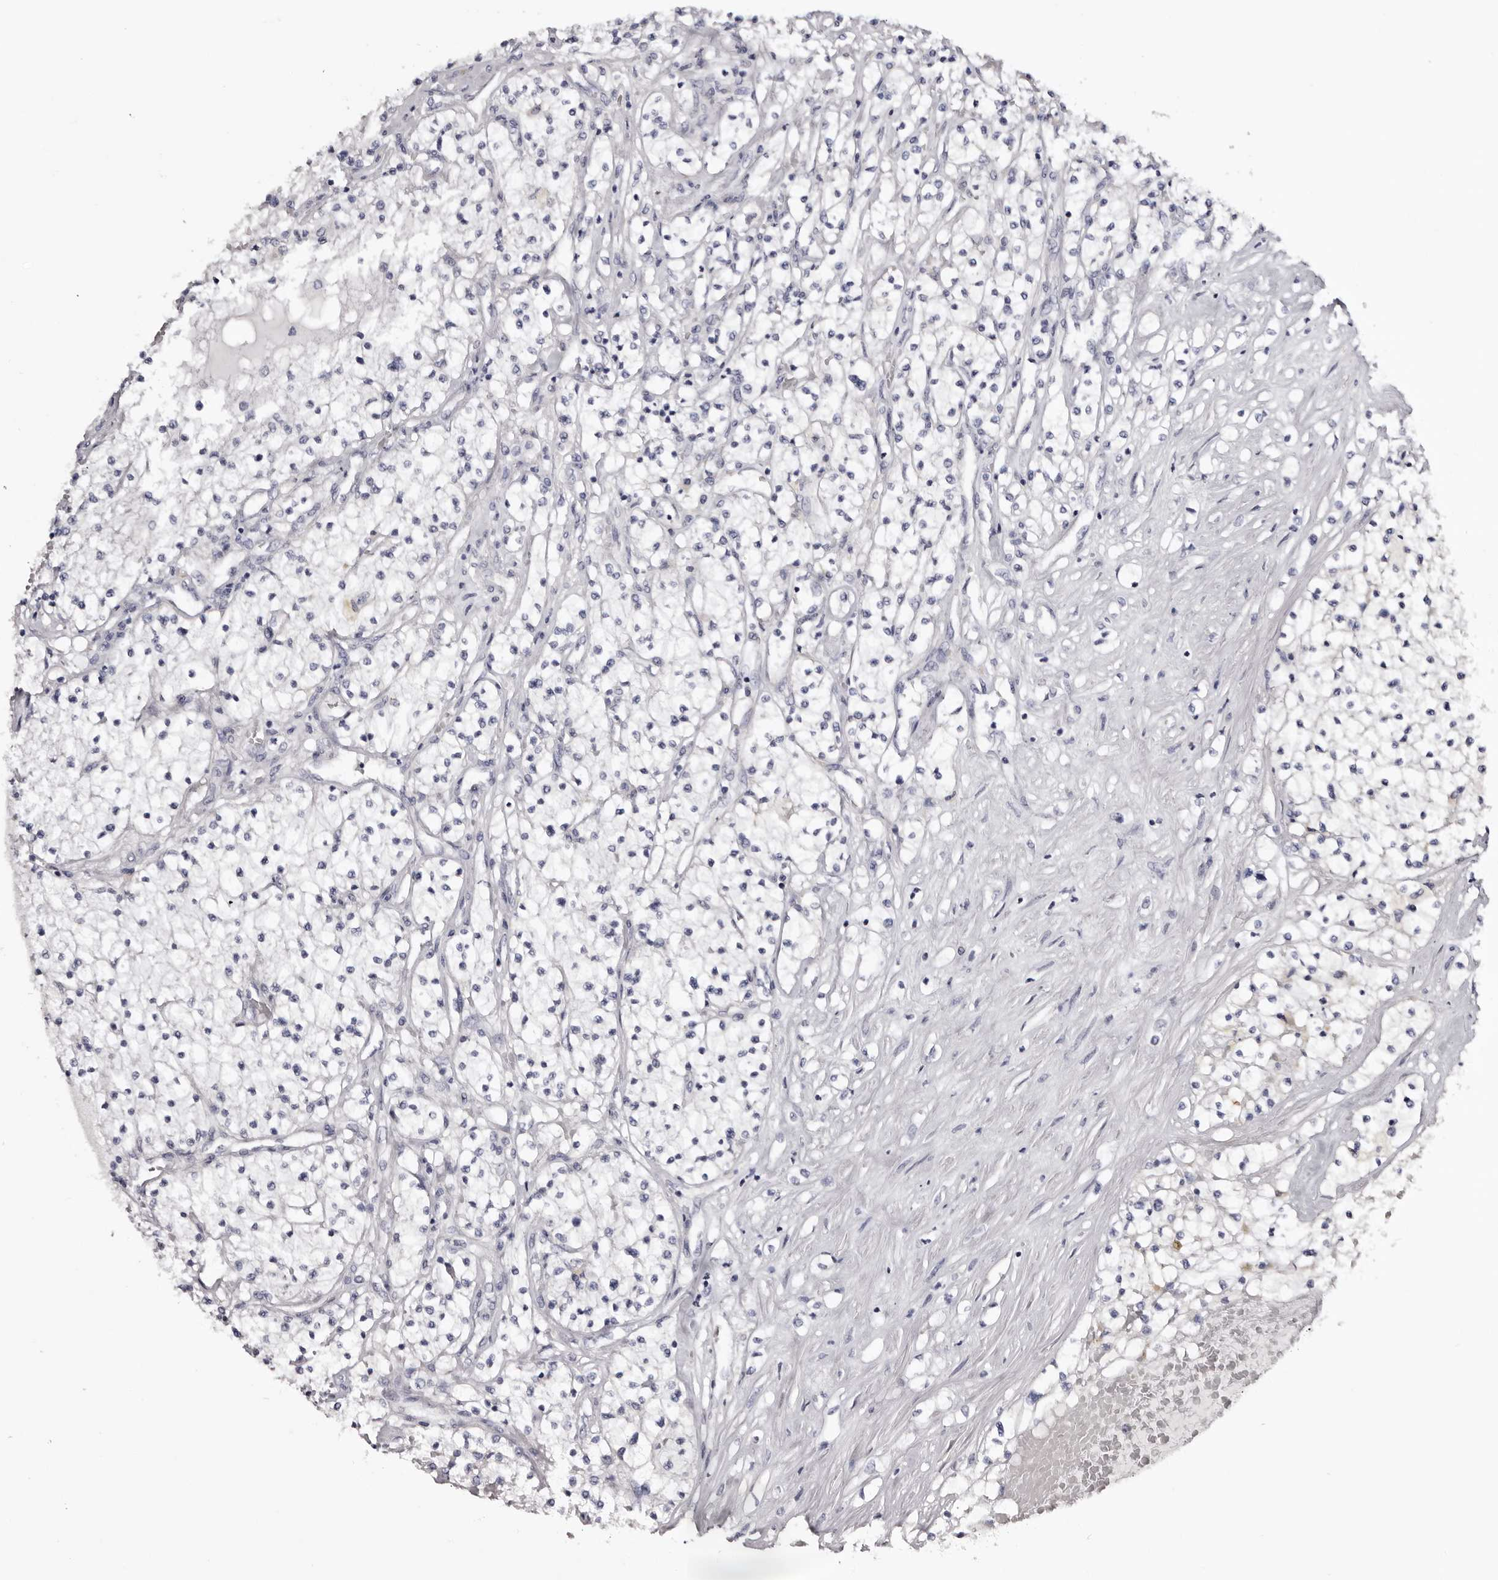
{"staining": {"intensity": "negative", "quantity": "none", "location": "none"}, "tissue": "renal cancer", "cell_type": "Tumor cells", "image_type": "cancer", "snomed": [{"axis": "morphology", "description": "Normal tissue, NOS"}, {"axis": "morphology", "description": "Adenocarcinoma, NOS"}, {"axis": "topography", "description": "Kidney"}], "caption": "This image is of renal cancer (adenocarcinoma) stained with IHC to label a protein in brown with the nuclei are counter-stained blue. There is no expression in tumor cells.", "gene": "CASQ1", "patient": {"sex": "male", "age": 68}}